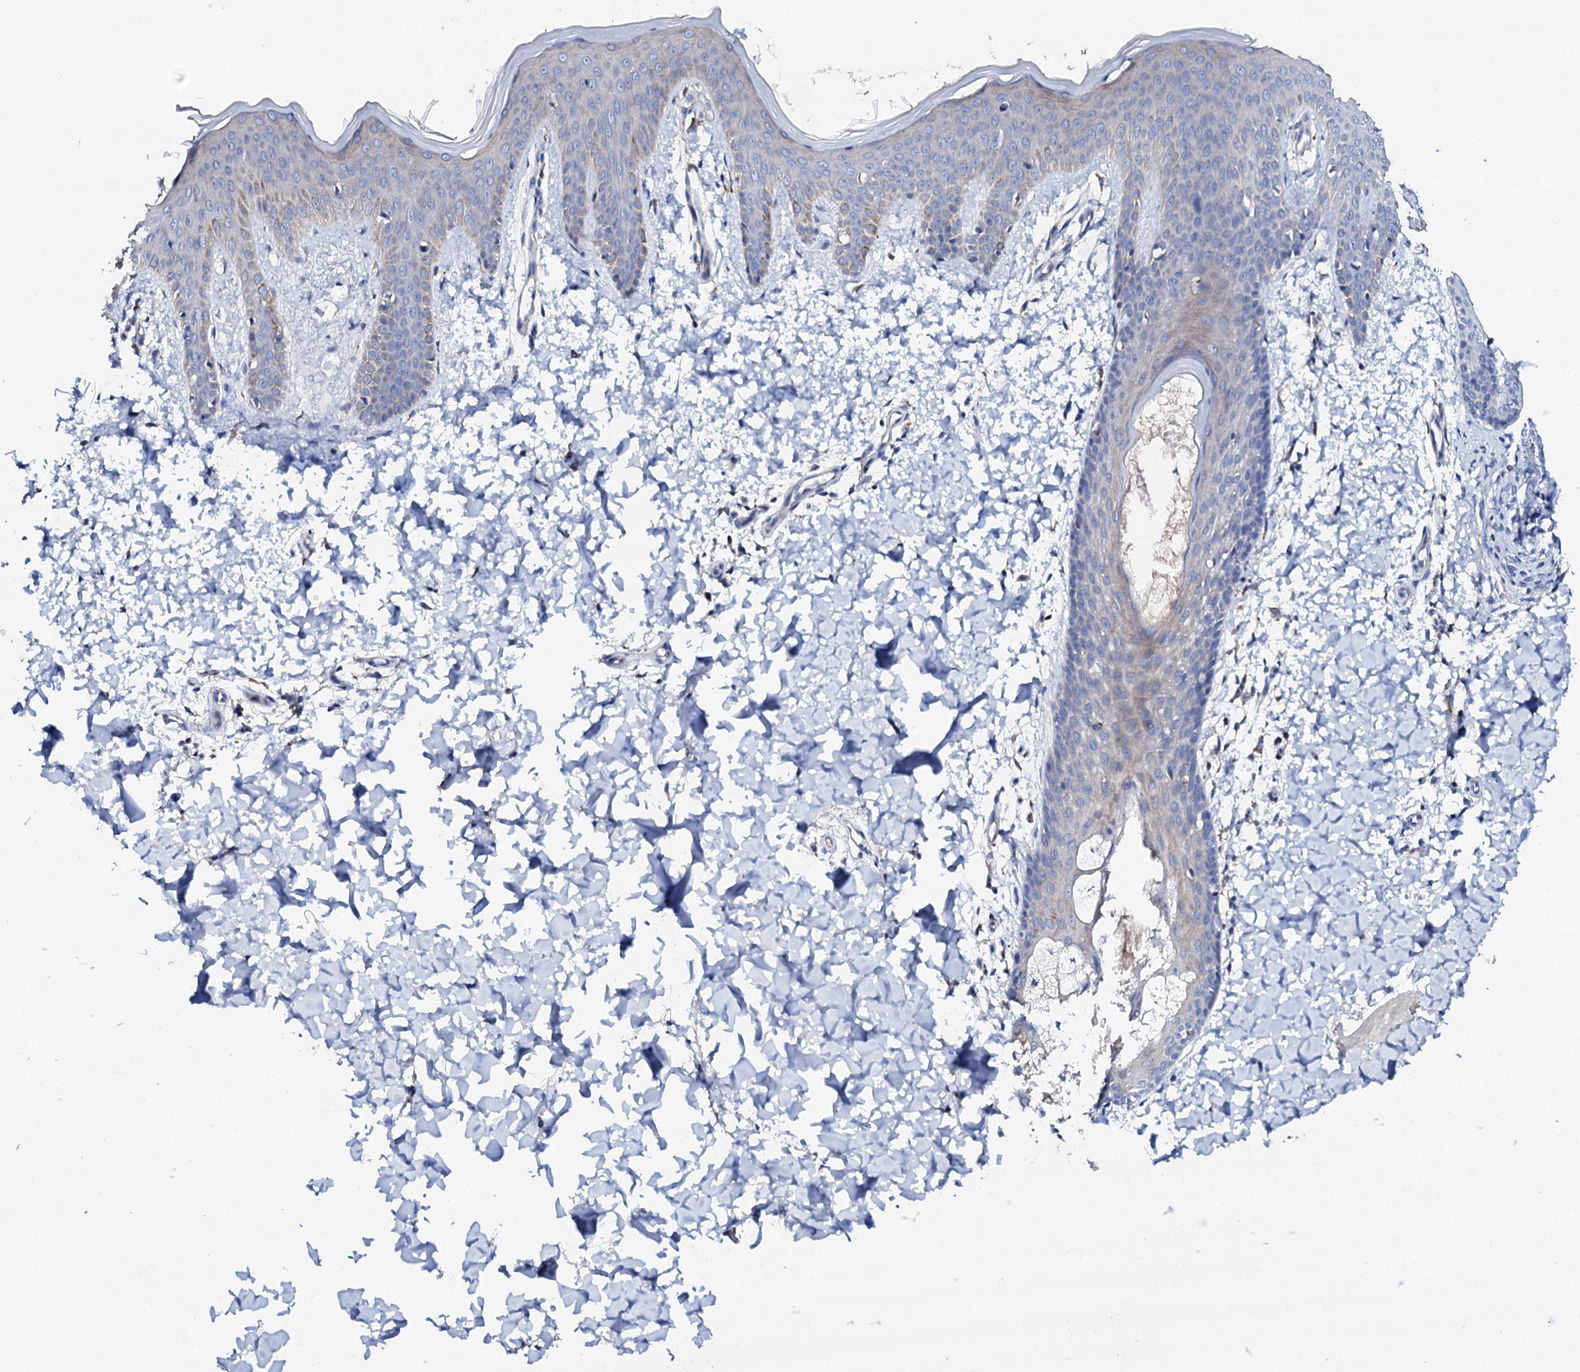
{"staining": {"intensity": "negative", "quantity": "none", "location": "none"}, "tissue": "skin", "cell_type": "Fibroblasts", "image_type": "normal", "snomed": [{"axis": "morphology", "description": "Normal tissue, NOS"}, {"axis": "topography", "description": "Skin"}], "caption": "This histopathology image is of unremarkable skin stained with immunohistochemistry (IHC) to label a protein in brown with the nuclei are counter-stained blue. There is no positivity in fibroblasts. Nuclei are stained in blue.", "gene": "TCAF2C", "patient": {"sex": "male", "age": 36}}